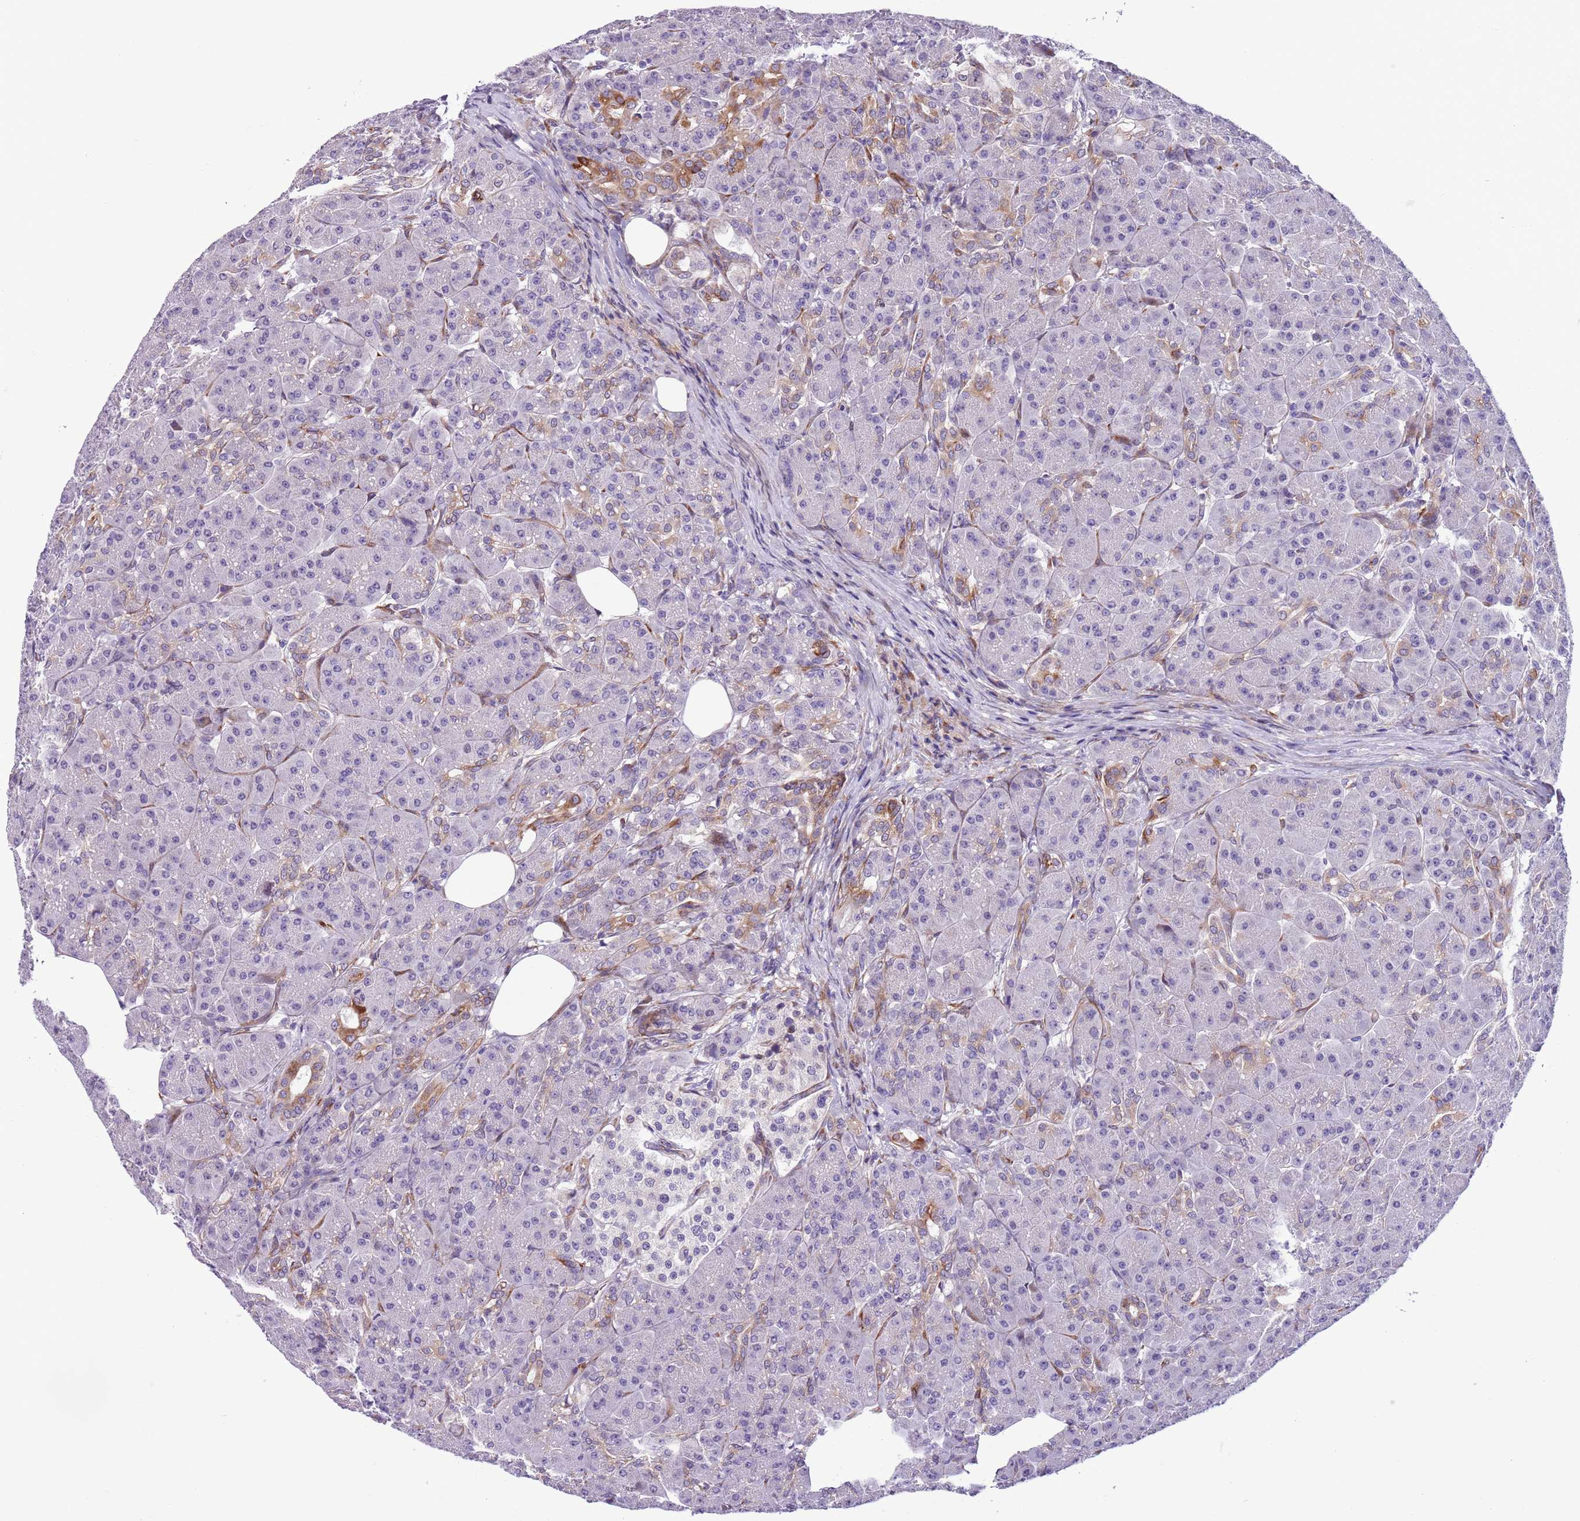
{"staining": {"intensity": "moderate", "quantity": "<25%", "location": "cytoplasmic/membranous"}, "tissue": "pancreas", "cell_type": "Exocrine glandular cells", "image_type": "normal", "snomed": [{"axis": "morphology", "description": "Normal tissue, NOS"}, {"axis": "topography", "description": "Pancreas"}], "caption": "The micrograph reveals a brown stain indicating the presence of a protein in the cytoplasmic/membranous of exocrine glandular cells in pancreas. (Brightfield microscopy of DAB IHC at high magnification).", "gene": "MRPL32", "patient": {"sex": "male", "age": 63}}